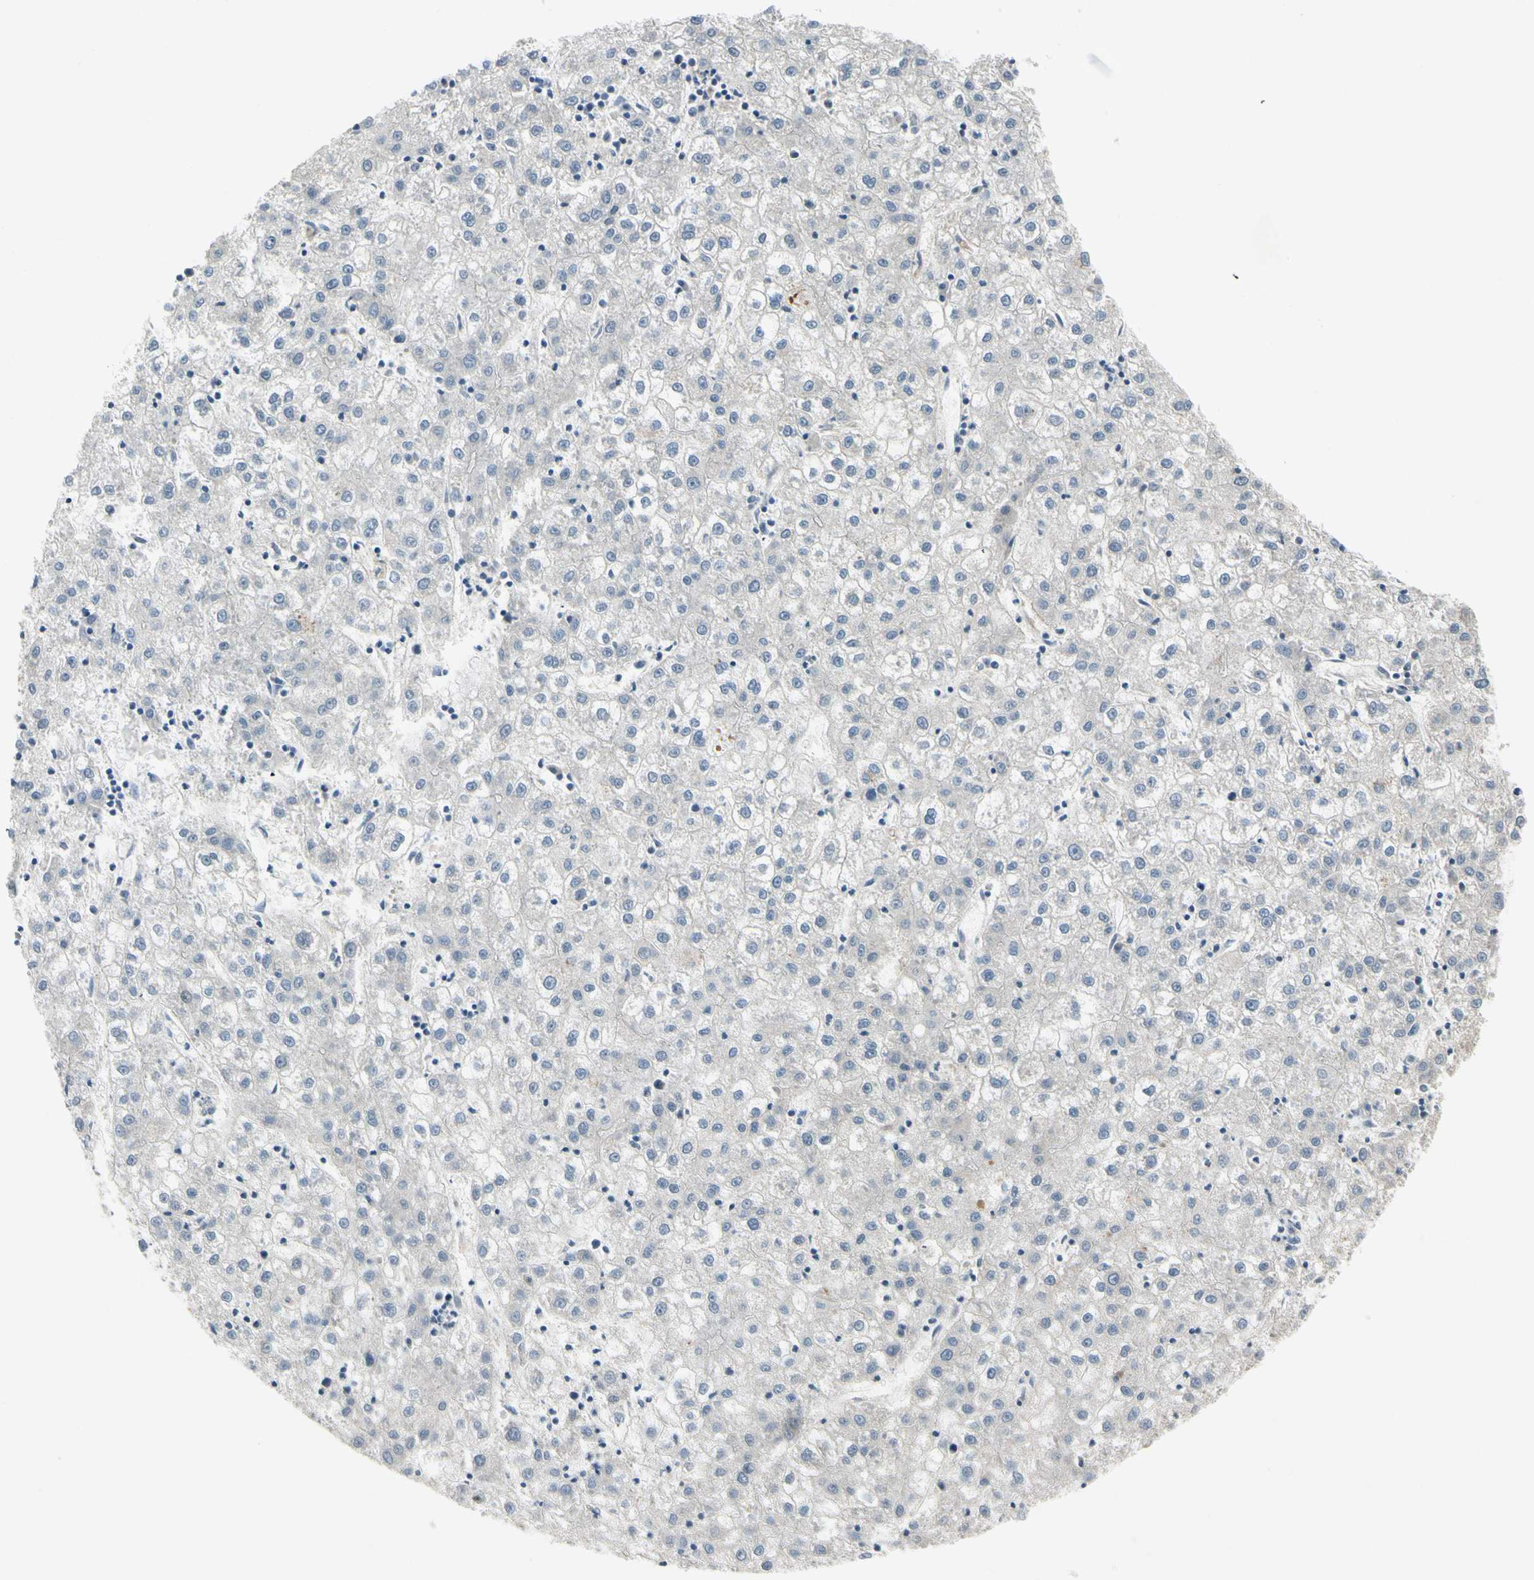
{"staining": {"intensity": "negative", "quantity": "none", "location": "none"}, "tissue": "liver cancer", "cell_type": "Tumor cells", "image_type": "cancer", "snomed": [{"axis": "morphology", "description": "Carcinoma, Hepatocellular, NOS"}, {"axis": "topography", "description": "Liver"}], "caption": "This is an IHC image of human hepatocellular carcinoma (liver). There is no expression in tumor cells.", "gene": "ICAM5", "patient": {"sex": "male", "age": 72}}